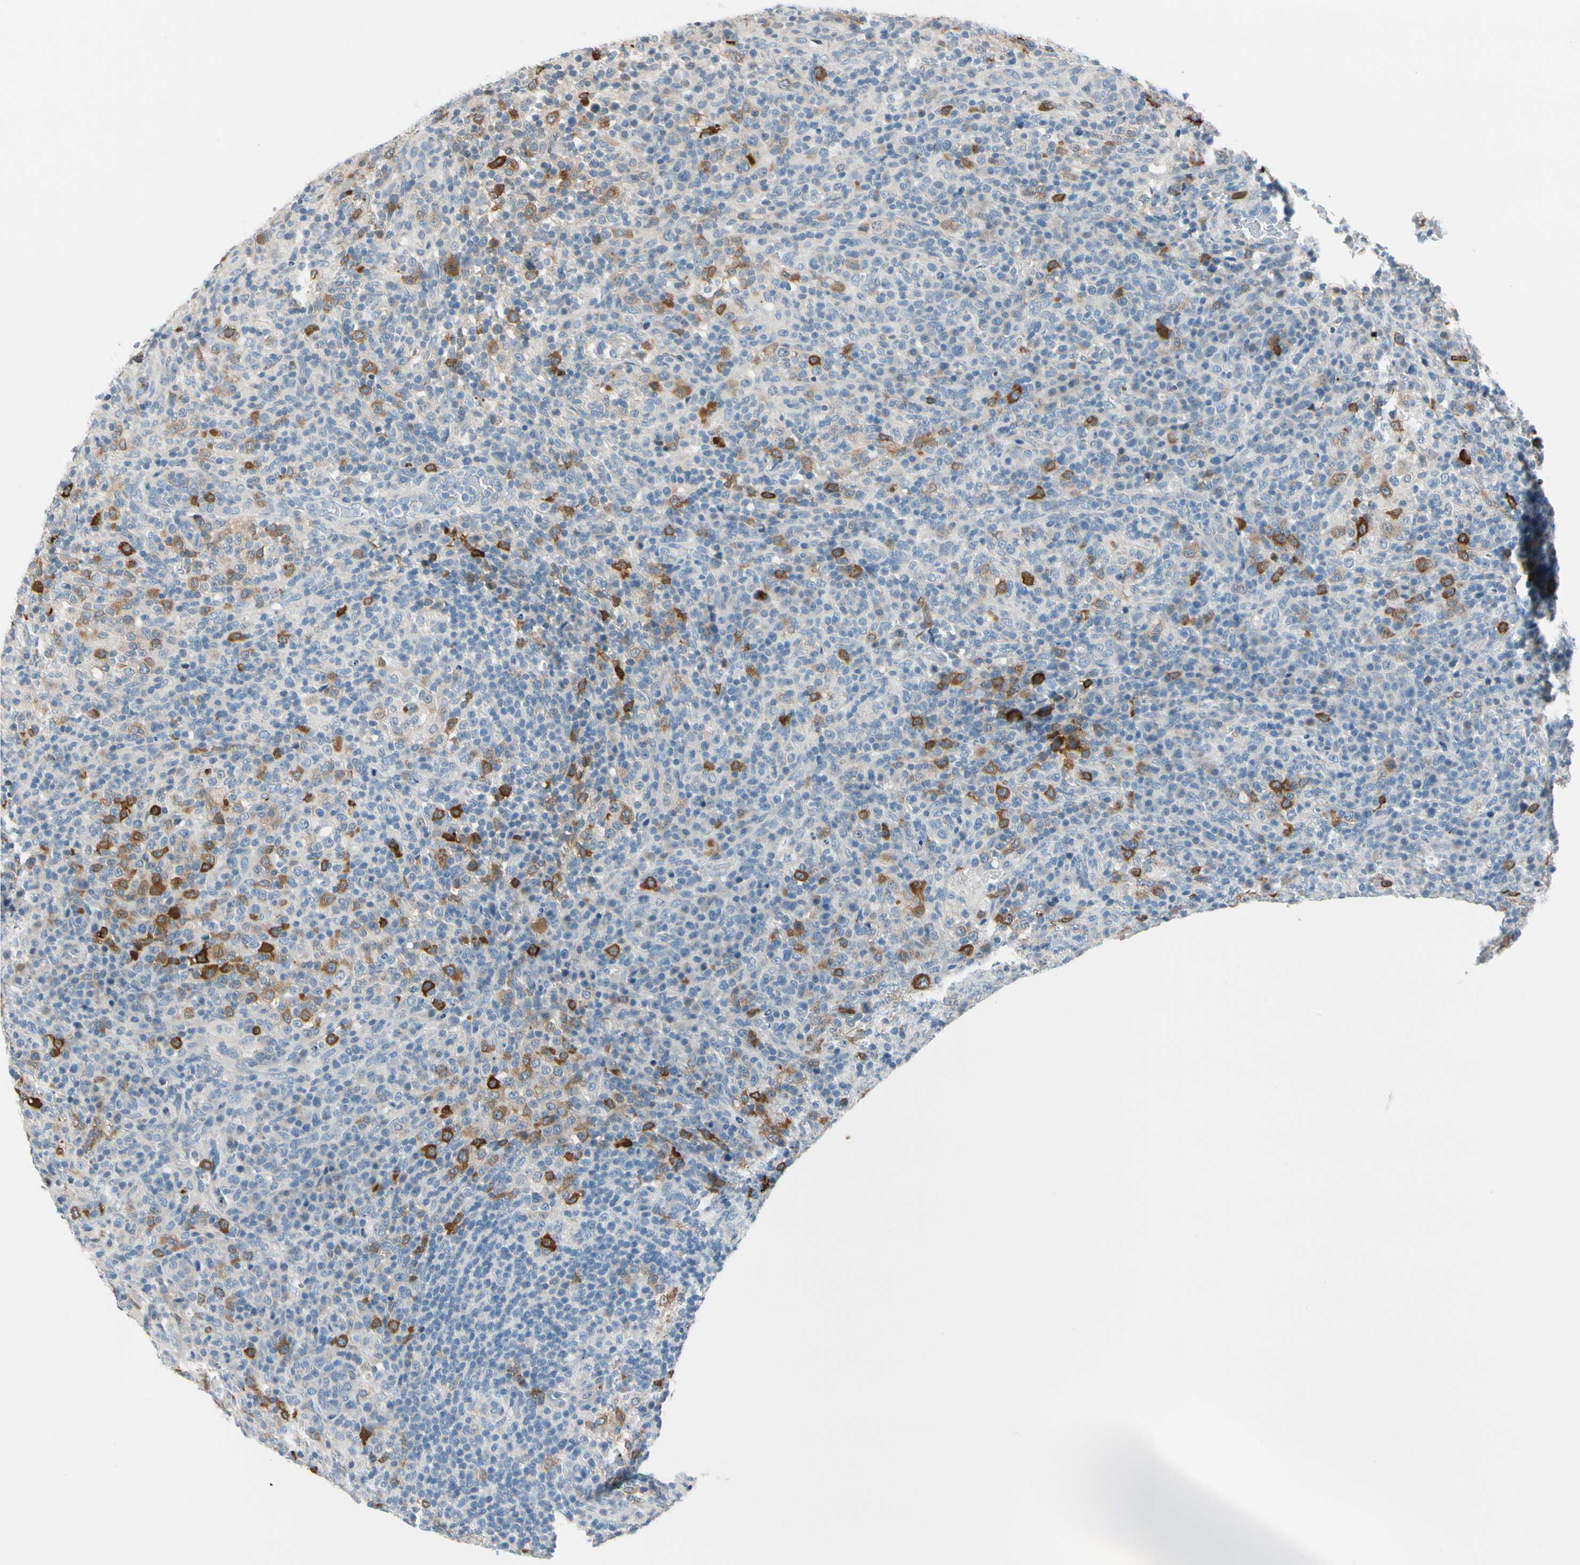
{"staining": {"intensity": "moderate", "quantity": "<25%", "location": "cytoplasmic/membranous"}, "tissue": "lymphoma", "cell_type": "Tumor cells", "image_type": "cancer", "snomed": [{"axis": "morphology", "description": "Malignant lymphoma, non-Hodgkin's type, High grade"}, {"axis": "topography", "description": "Lymph node"}], "caption": "Immunohistochemical staining of human lymphoma displays low levels of moderate cytoplasmic/membranous protein positivity in approximately <25% of tumor cells.", "gene": "STK40", "patient": {"sex": "female", "age": 76}}